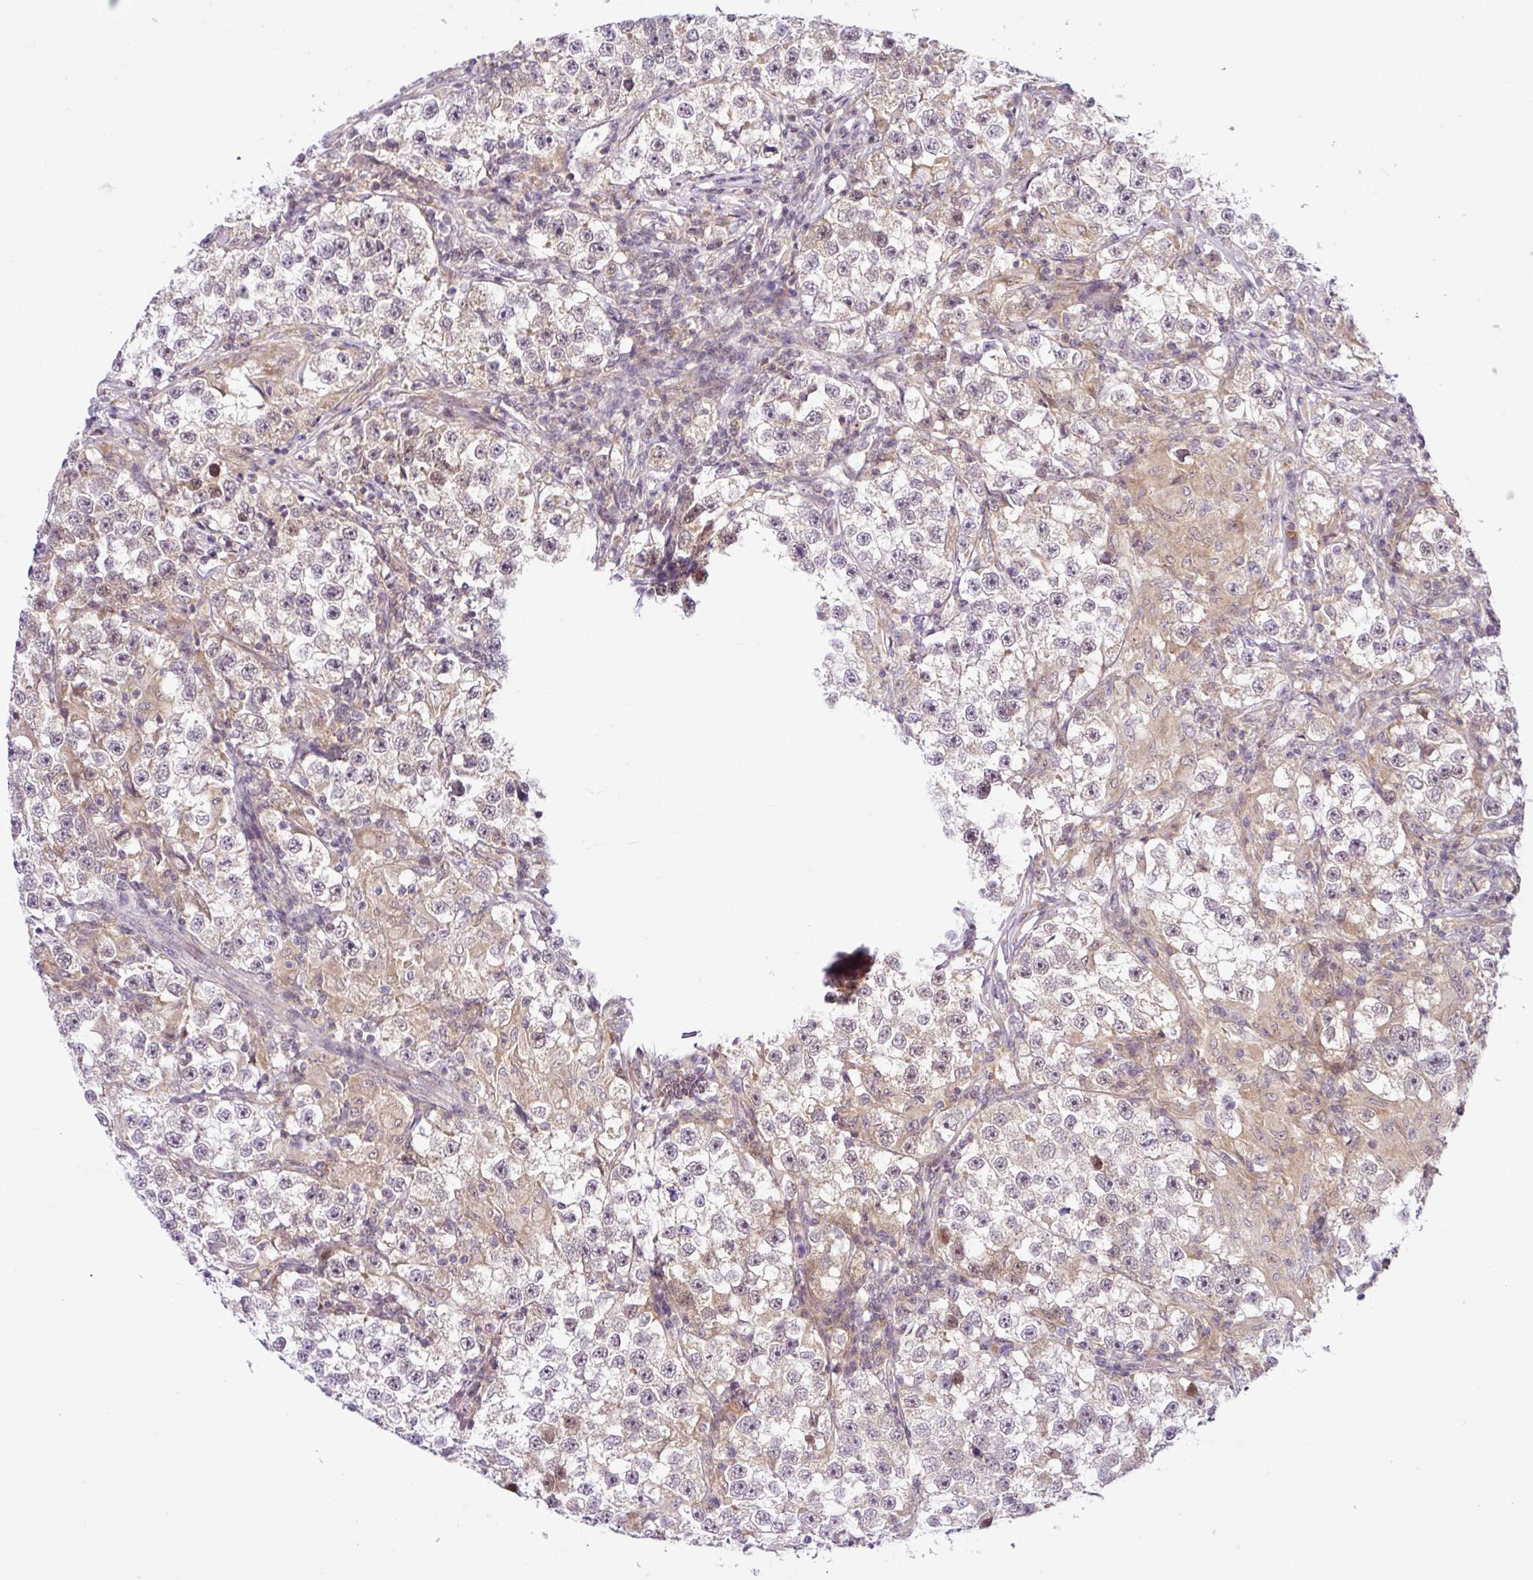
{"staining": {"intensity": "negative", "quantity": "none", "location": "none"}, "tissue": "testis cancer", "cell_type": "Tumor cells", "image_type": "cancer", "snomed": [{"axis": "morphology", "description": "Seminoma, NOS"}, {"axis": "topography", "description": "Testis"}], "caption": "The immunohistochemistry photomicrograph has no significant expression in tumor cells of seminoma (testis) tissue. (DAB (3,3'-diaminobenzidine) IHC visualized using brightfield microscopy, high magnification).", "gene": "NDUFB2", "patient": {"sex": "male", "age": 46}}